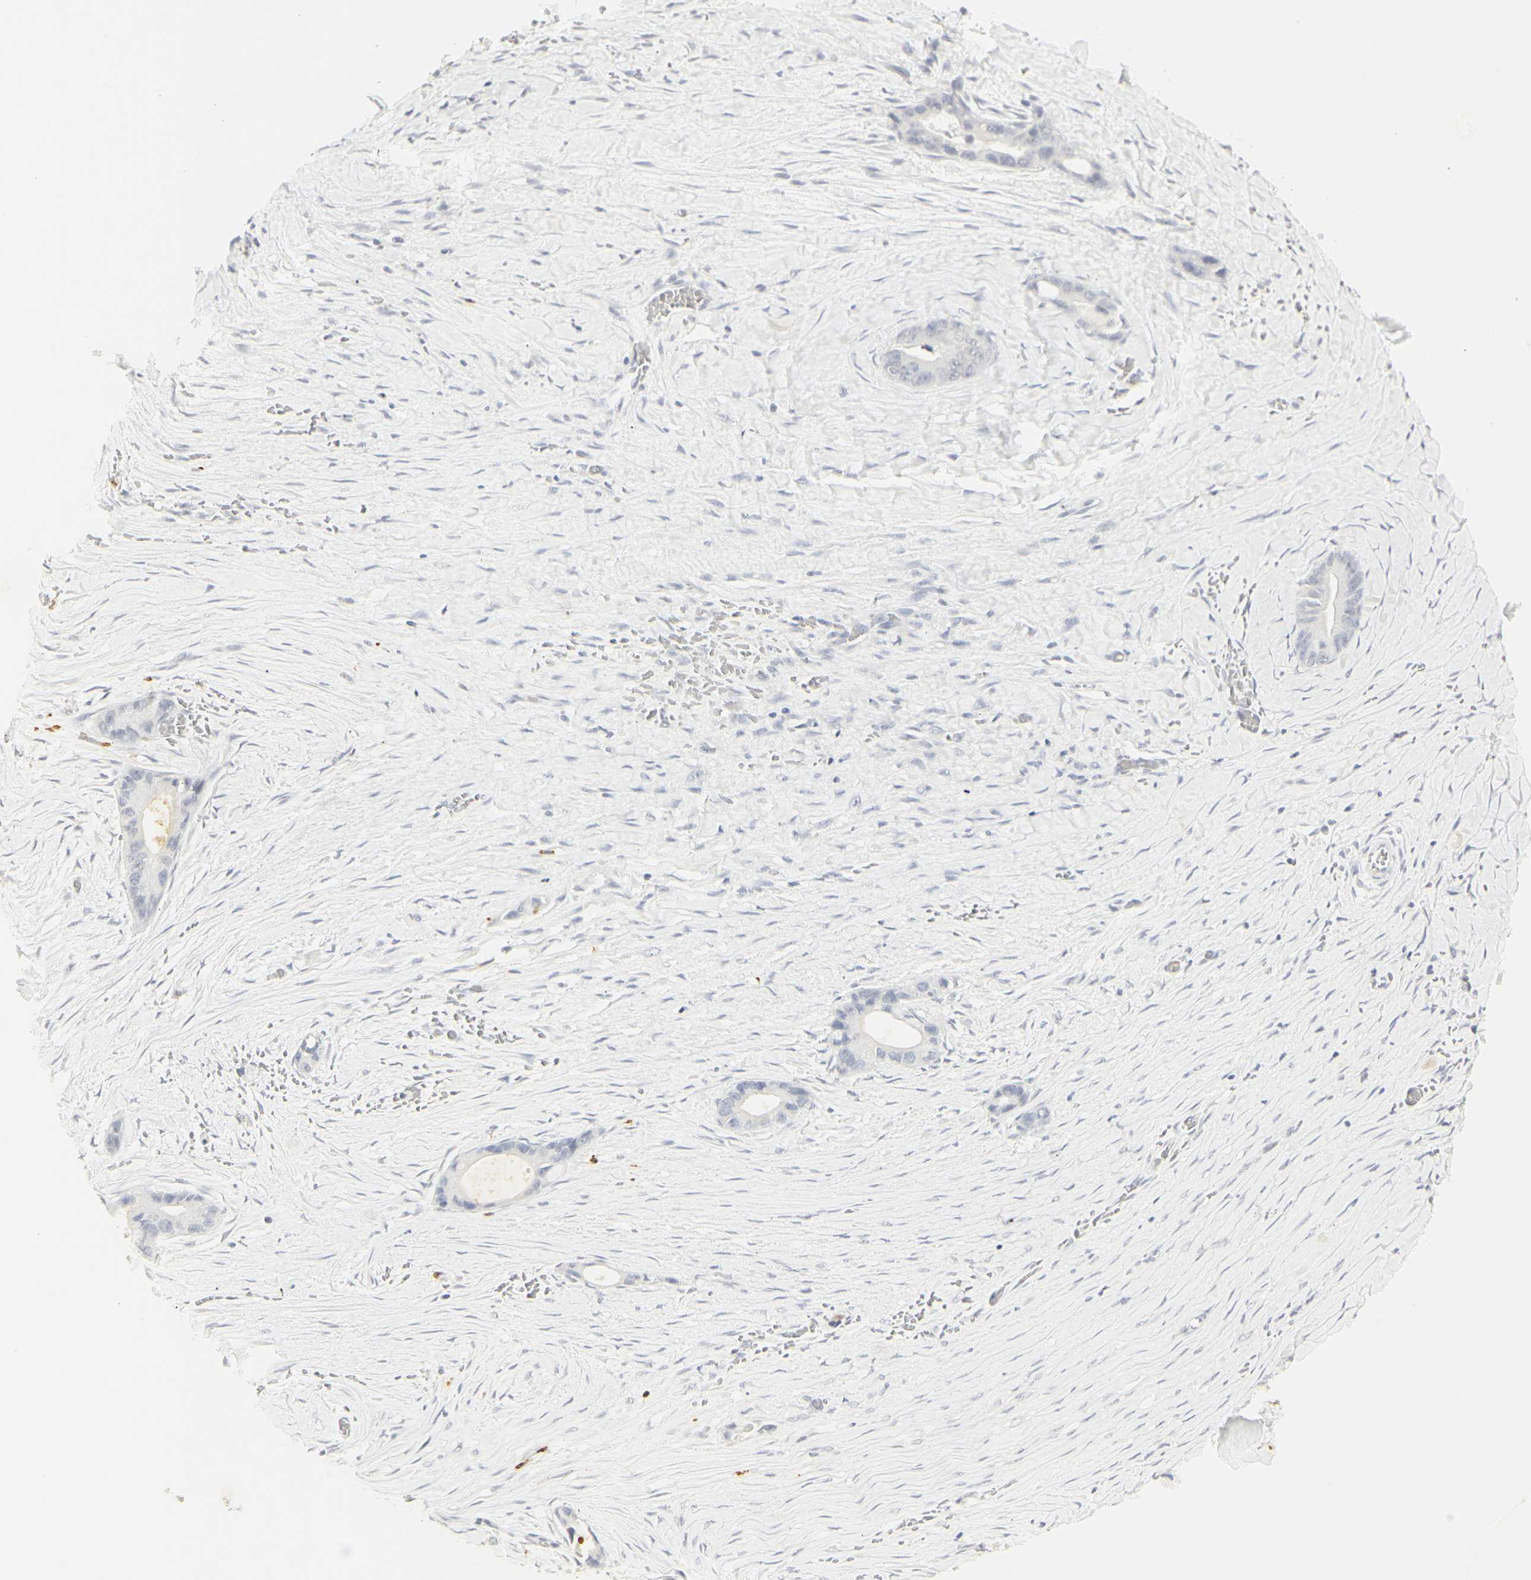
{"staining": {"intensity": "negative", "quantity": "none", "location": "none"}, "tissue": "liver cancer", "cell_type": "Tumor cells", "image_type": "cancer", "snomed": [{"axis": "morphology", "description": "Cholangiocarcinoma"}, {"axis": "topography", "description": "Liver"}], "caption": "Tumor cells are negative for protein expression in human liver cholangiocarcinoma.", "gene": "MPO", "patient": {"sex": "female", "age": 55}}